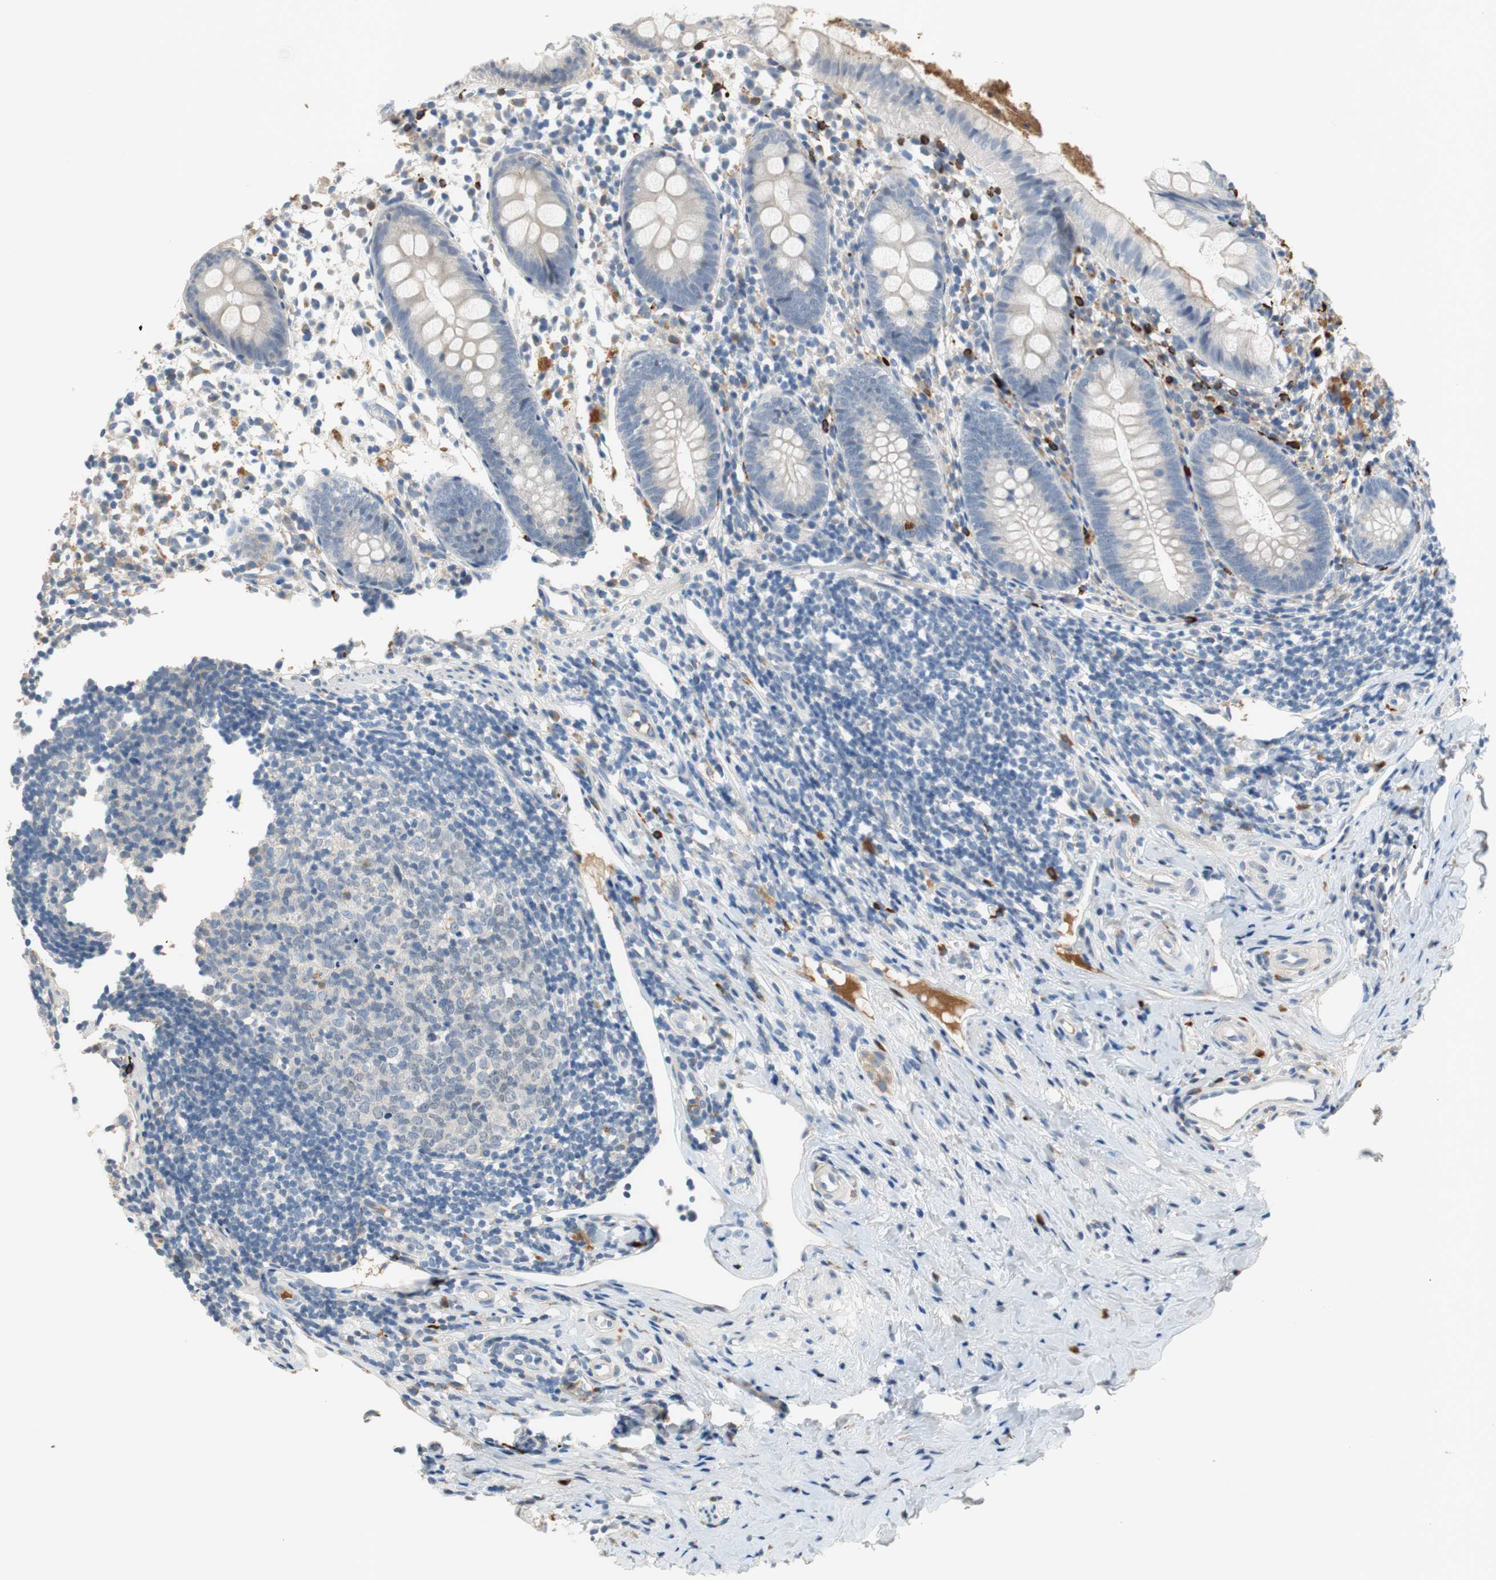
{"staining": {"intensity": "weak", "quantity": "25%-75%", "location": "cytoplasmic/membranous"}, "tissue": "appendix", "cell_type": "Glandular cells", "image_type": "normal", "snomed": [{"axis": "morphology", "description": "Normal tissue, NOS"}, {"axis": "topography", "description": "Appendix"}], "caption": "Immunohistochemical staining of unremarkable human appendix displays weak cytoplasmic/membranous protein staining in about 25%-75% of glandular cells. (DAB IHC with brightfield microscopy, high magnification).", "gene": "COL12A1", "patient": {"sex": "female", "age": 20}}